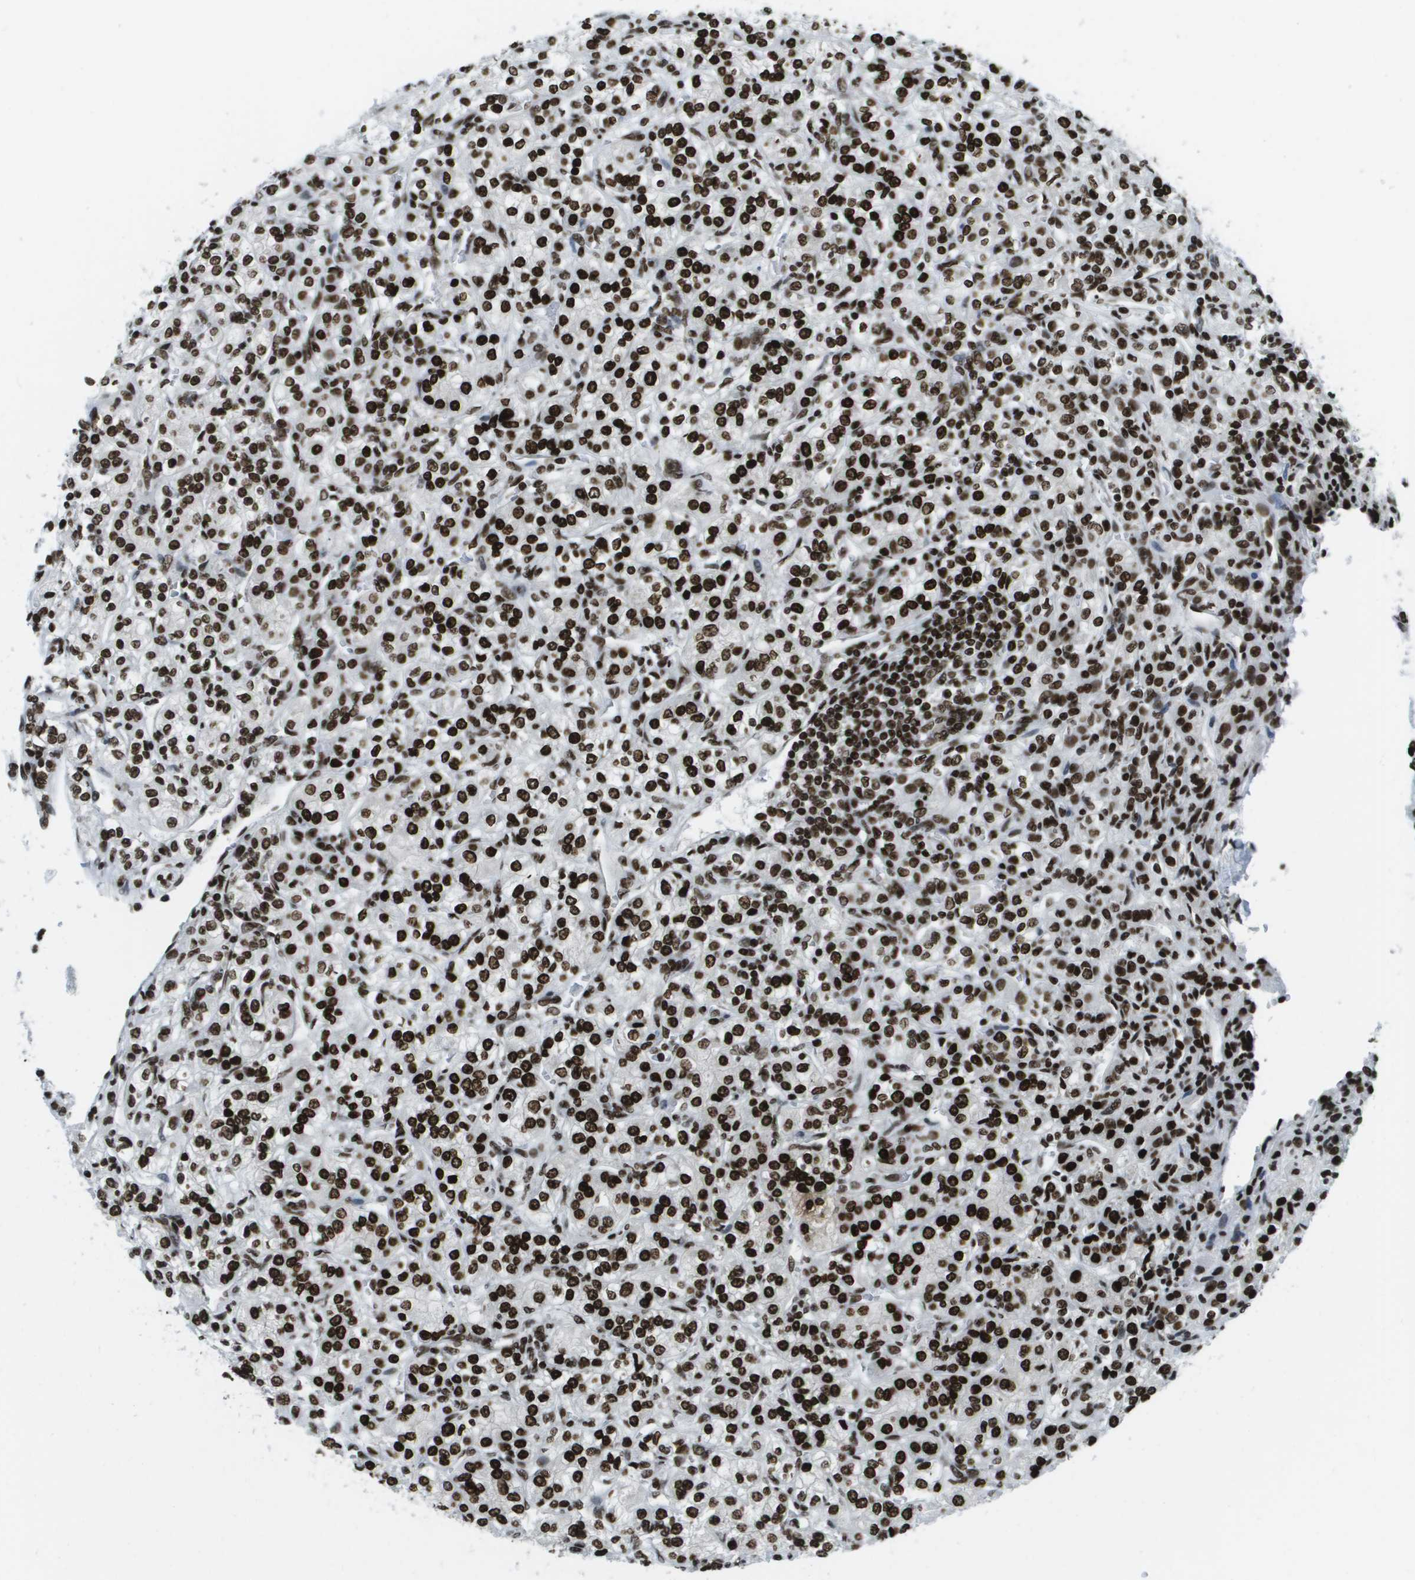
{"staining": {"intensity": "strong", "quantity": ">75%", "location": "nuclear"}, "tissue": "renal cancer", "cell_type": "Tumor cells", "image_type": "cancer", "snomed": [{"axis": "morphology", "description": "Adenocarcinoma, NOS"}, {"axis": "topography", "description": "Kidney"}], "caption": "Renal cancer stained for a protein (brown) displays strong nuclear positive expression in approximately >75% of tumor cells.", "gene": "GLYR1", "patient": {"sex": "male", "age": 77}}